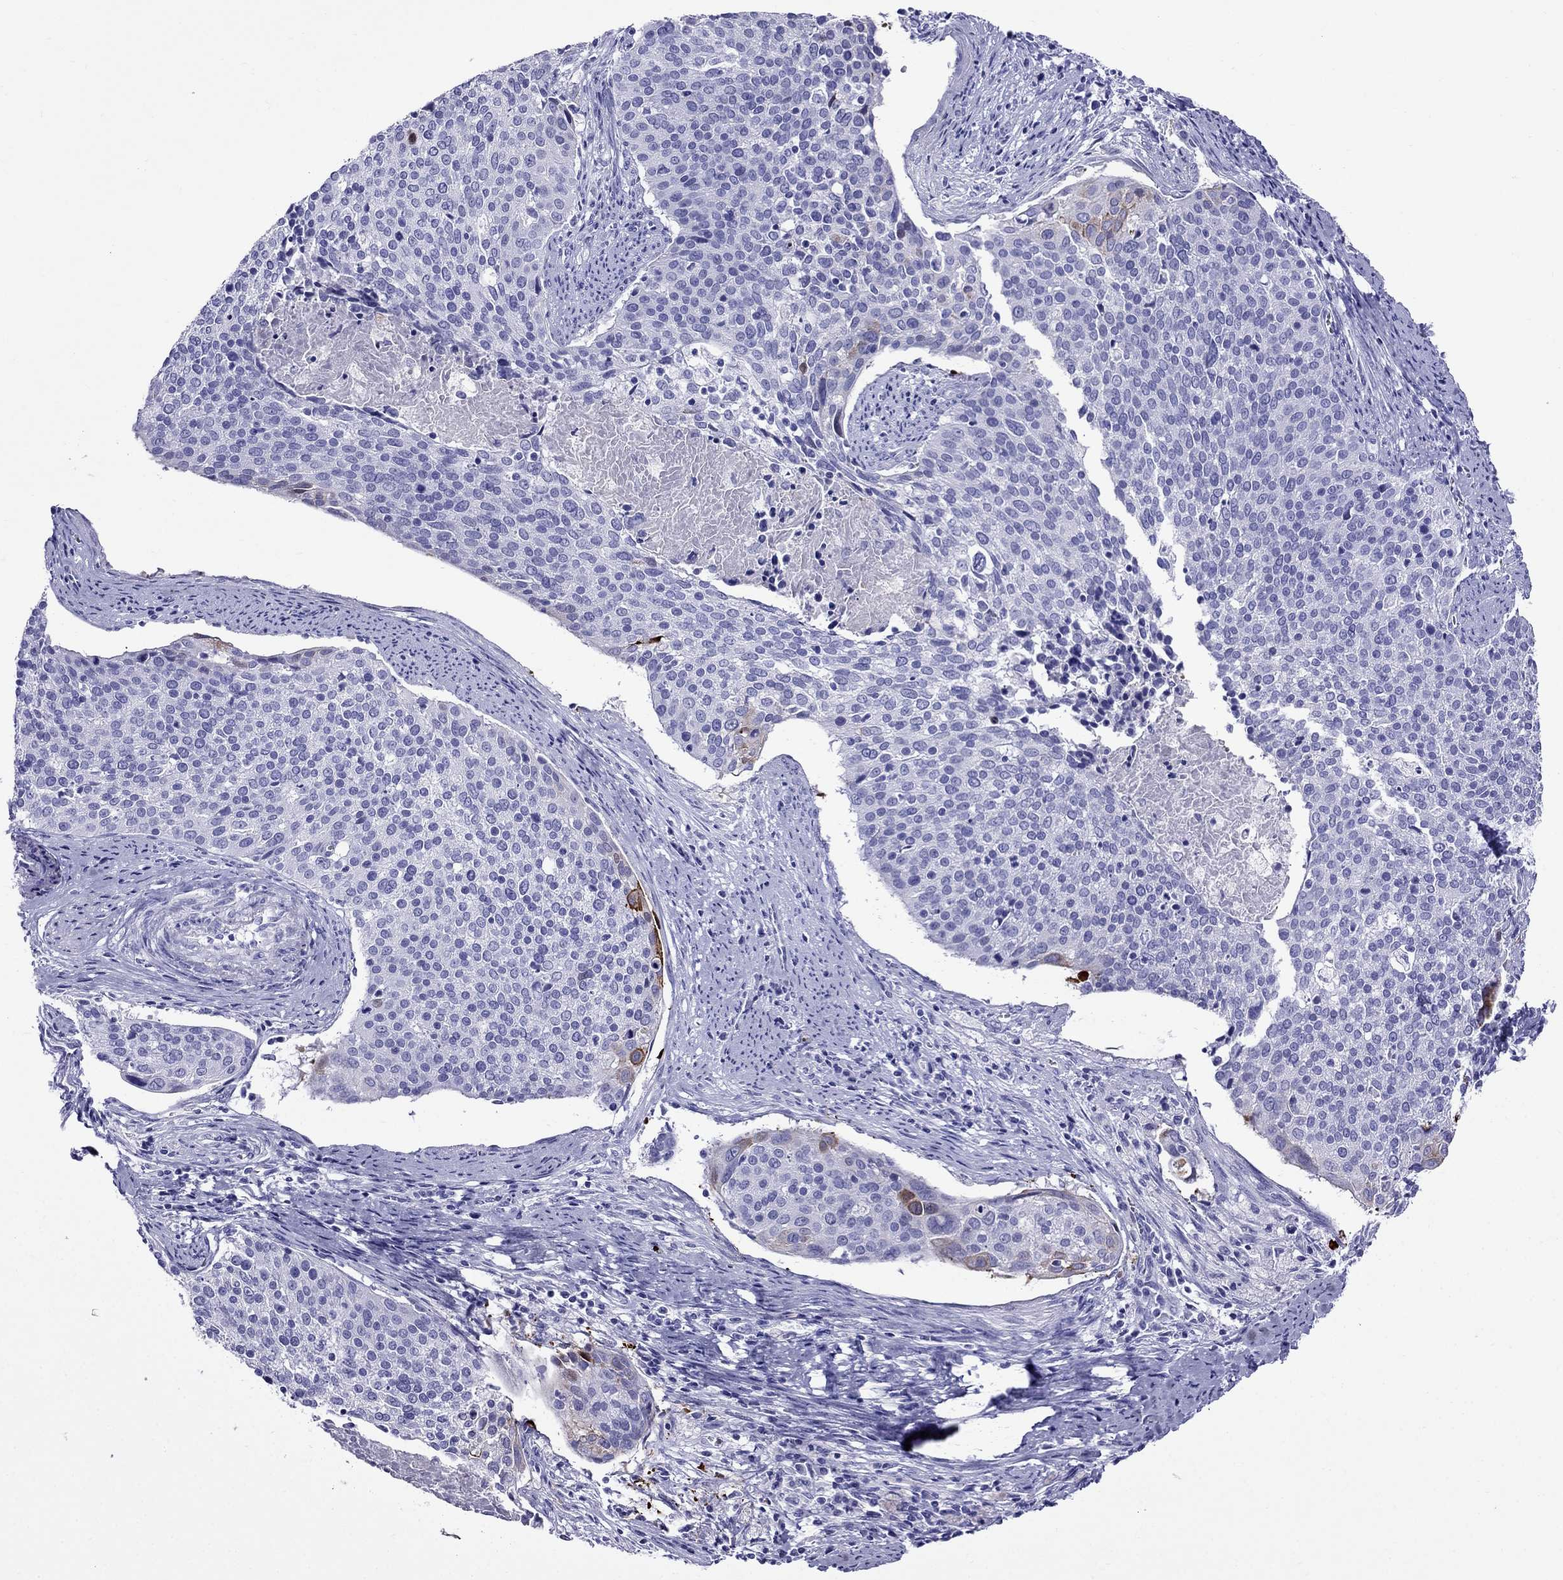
{"staining": {"intensity": "strong", "quantity": "<25%", "location": "cytoplasmic/membranous"}, "tissue": "cervical cancer", "cell_type": "Tumor cells", "image_type": "cancer", "snomed": [{"axis": "morphology", "description": "Squamous cell carcinoma, NOS"}, {"axis": "topography", "description": "Cervix"}], "caption": "Immunohistochemical staining of human cervical cancer (squamous cell carcinoma) demonstrates medium levels of strong cytoplasmic/membranous positivity in about <25% of tumor cells.", "gene": "CRYBA1", "patient": {"sex": "female", "age": 39}}